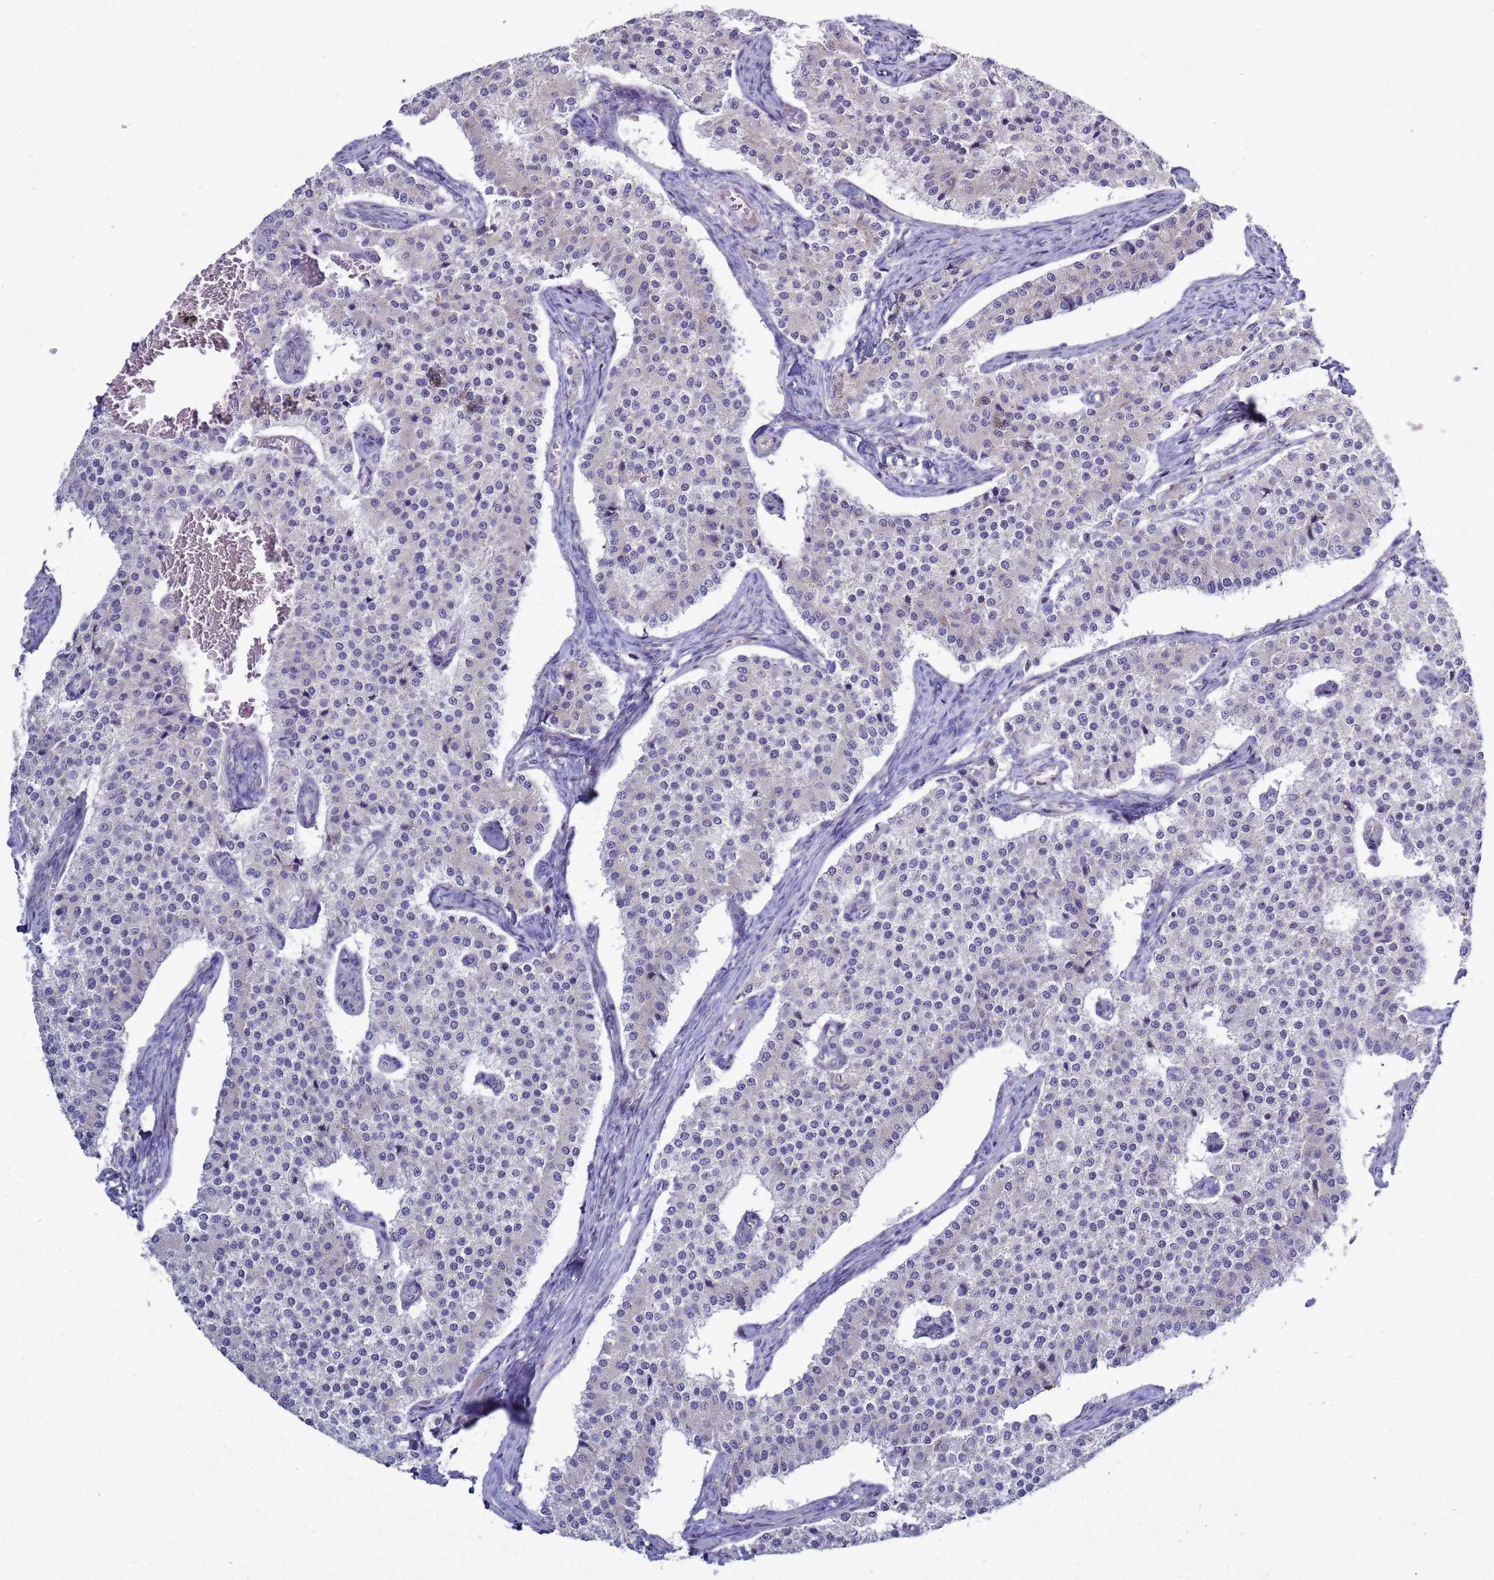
{"staining": {"intensity": "negative", "quantity": "none", "location": "none"}, "tissue": "carcinoid", "cell_type": "Tumor cells", "image_type": "cancer", "snomed": [{"axis": "morphology", "description": "Carcinoid, malignant, NOS"}, {"axis": "topography", "description": "Colon"}], "caption": "Immunohistochemical staining of human carcinoid (malignant) reveals no significant expression in tumor cells.", "gene": "MON1B", "patient": {"sex": "female", "age": 52}}